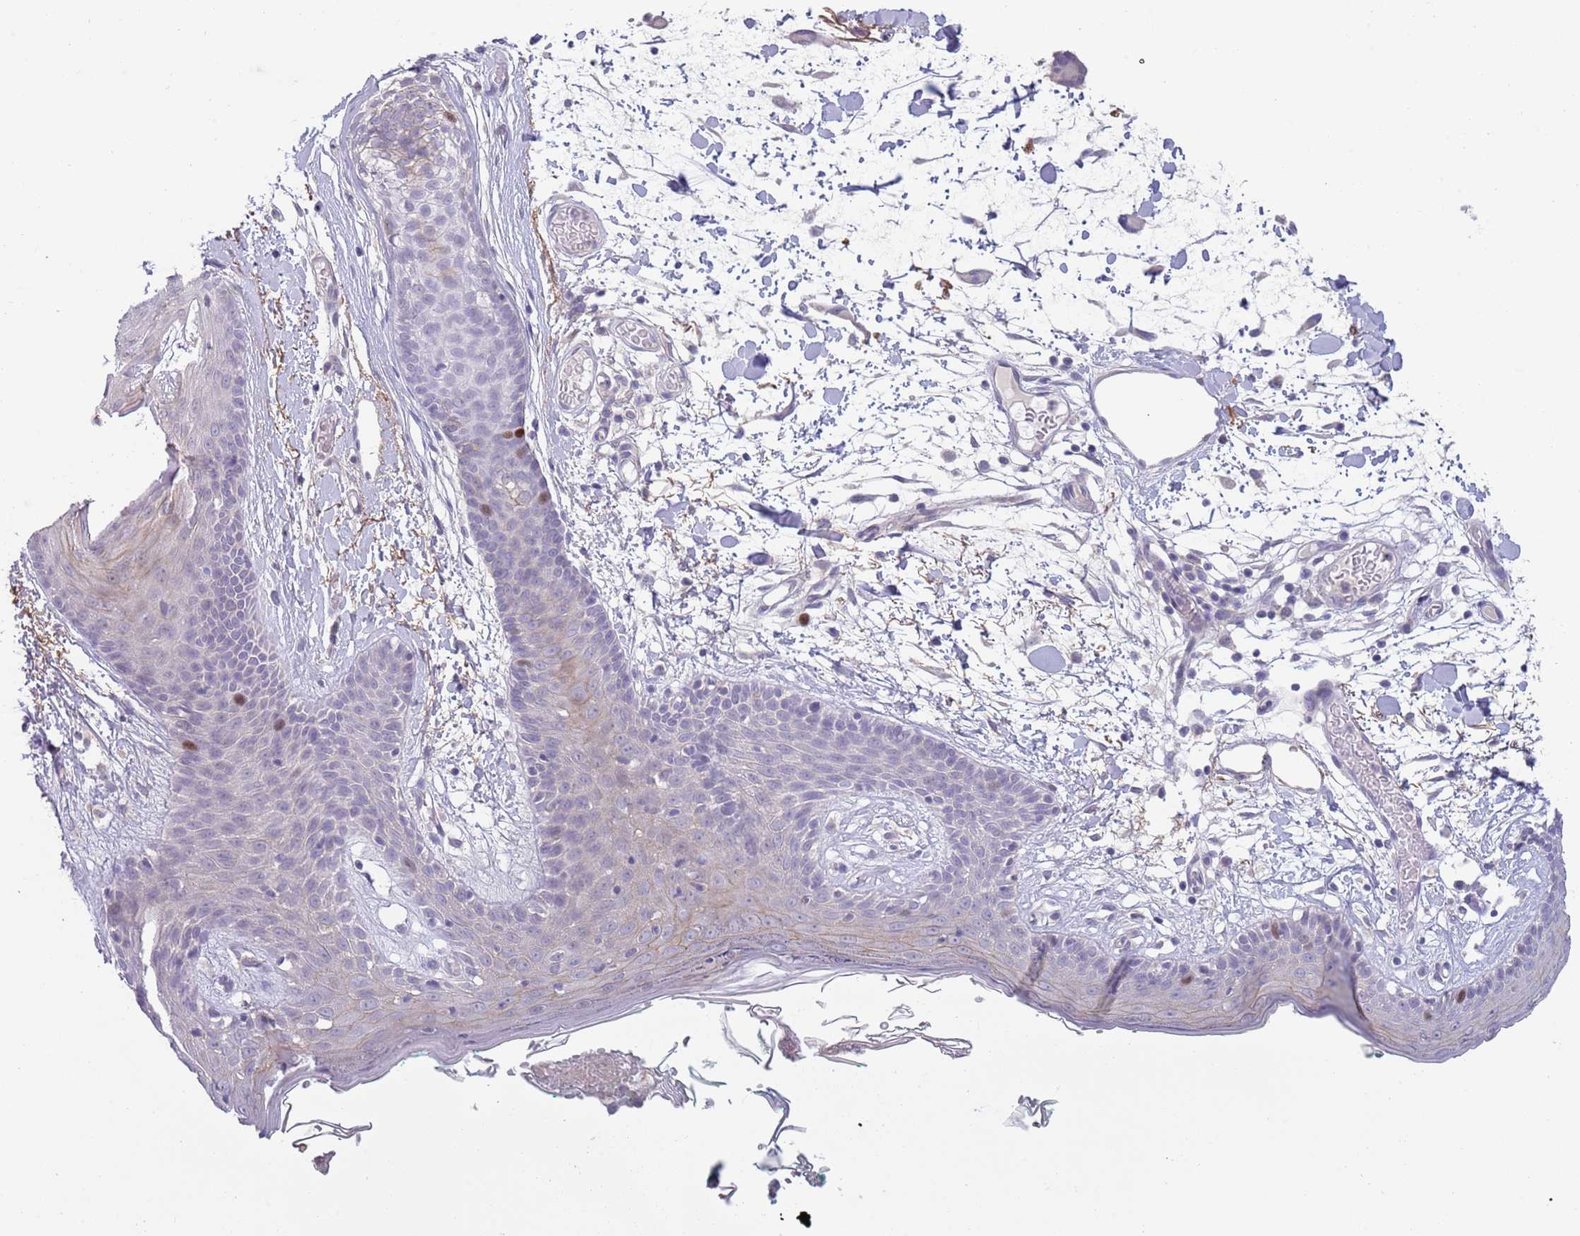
{"staining": {"intensity": "negative", "quantity": "none", "location": "none"}, "tissue": "skin", "cell_type": "Fibroblasts", "image_type": "normal", "snomed": [{"axis": "morphology", "description": "Normal tissue, NOS"}, {"axis": "topography", "description": "Skin"}], "caption": "An IHC histopathology image of benign skin is shown. There is no staining in fibroblasts of skin. (Brightfield microscopy of DAB immunohistochemistry (IHC) at high magnification).", "gene": "PIMREG", "patient": {"sex": "male", "age": 79}}